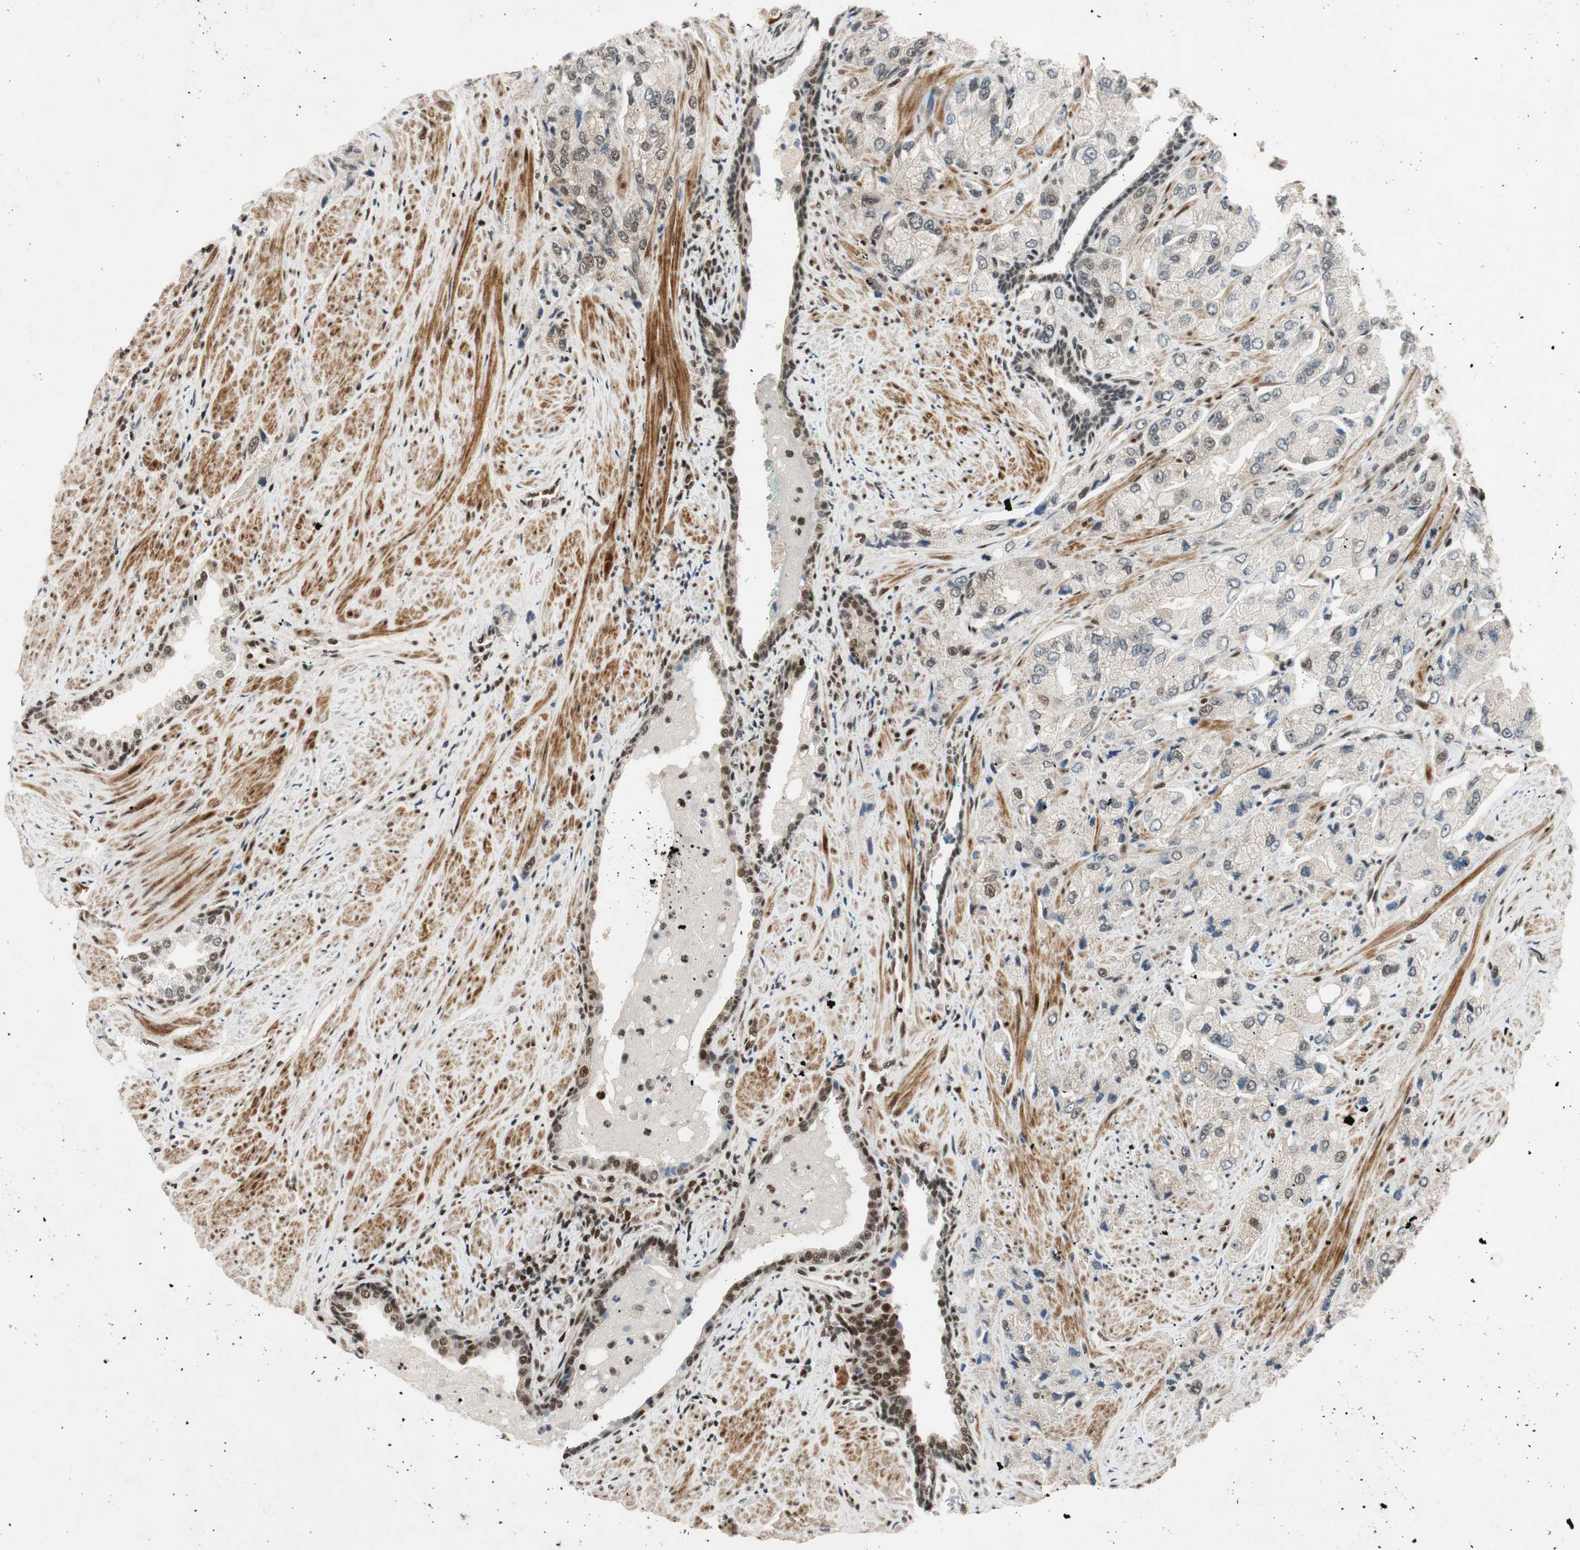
{"staining": {"intensity": "negative", "quantity": "none", "location": "none"}, "tissue": "prostate cancer", "cell_type": "Tumor cells", "image_type": "cancer", "snomed": [{"axis": "morphology", "description": "Adenocarcinoma, High grade"}, {"axis": "topography", "description": "Prostate"}], "caption": "Immunohistochemistry (IHC) histopathology image of human adenocarcinoma (high-grade) (prostate) stained for a protein (brown), which reveals no staining in tumor cells.", "gene": "NCBP3", "patient": {"sex": "male", "age": 58}}